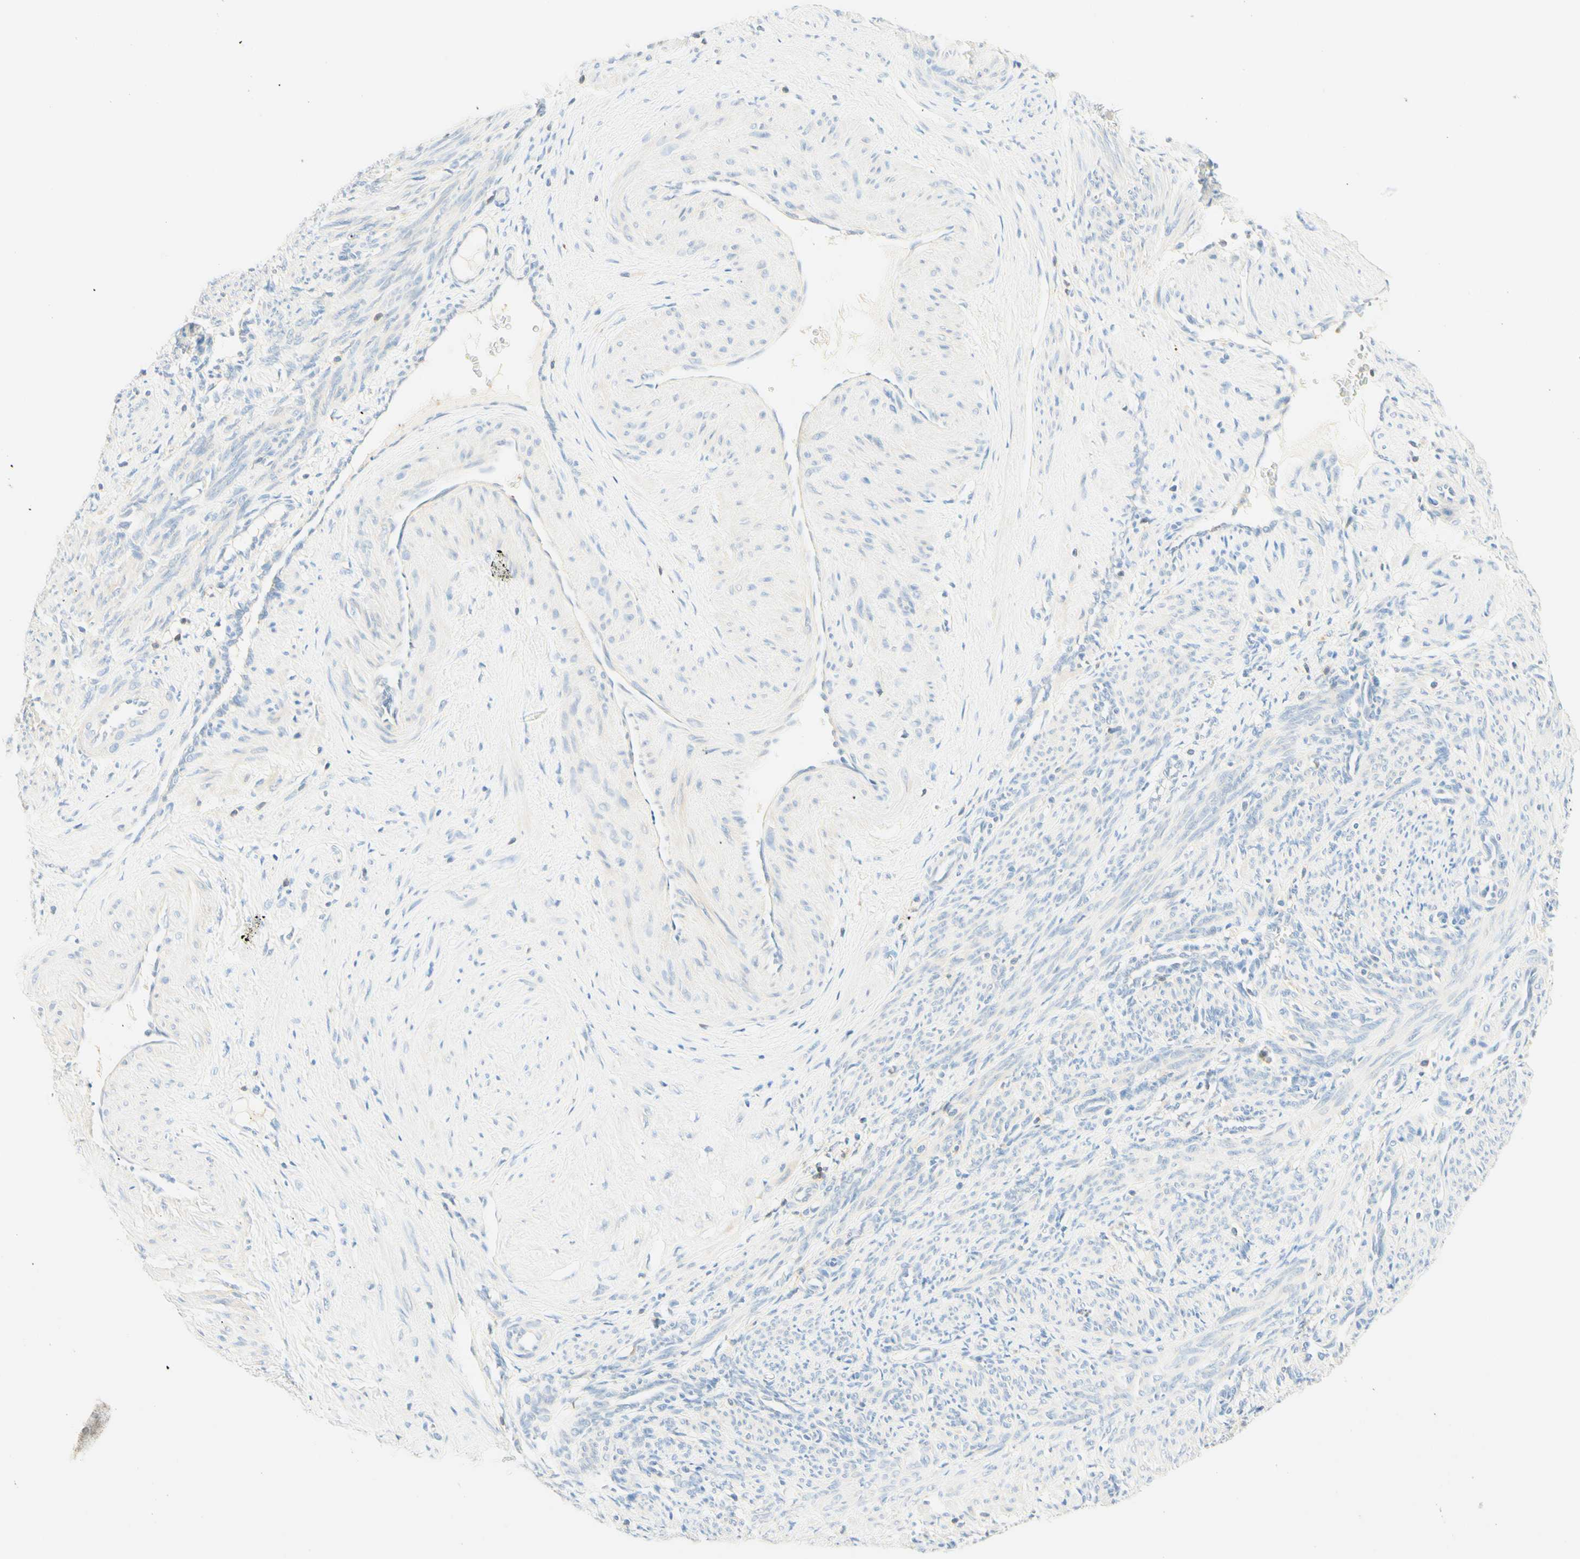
{"staining": {"intensity": "negative", "quantity": "none", "location": "none"}, "tissue": "smooth muscle", "cell_type": "Smooth muscle cells", "image_type": "normal", "snomed": [{"axis": "morphology", "description": "Normal tissue, NOS"}, {"axis": "topography", "description": "Endometrium"}], "caption": "Histopathology image shows no significant protein staining in smooth muscle cells of benign smooth muscle.", "gene": "LAT", "patient": {"sex": "female", "age": 33}}